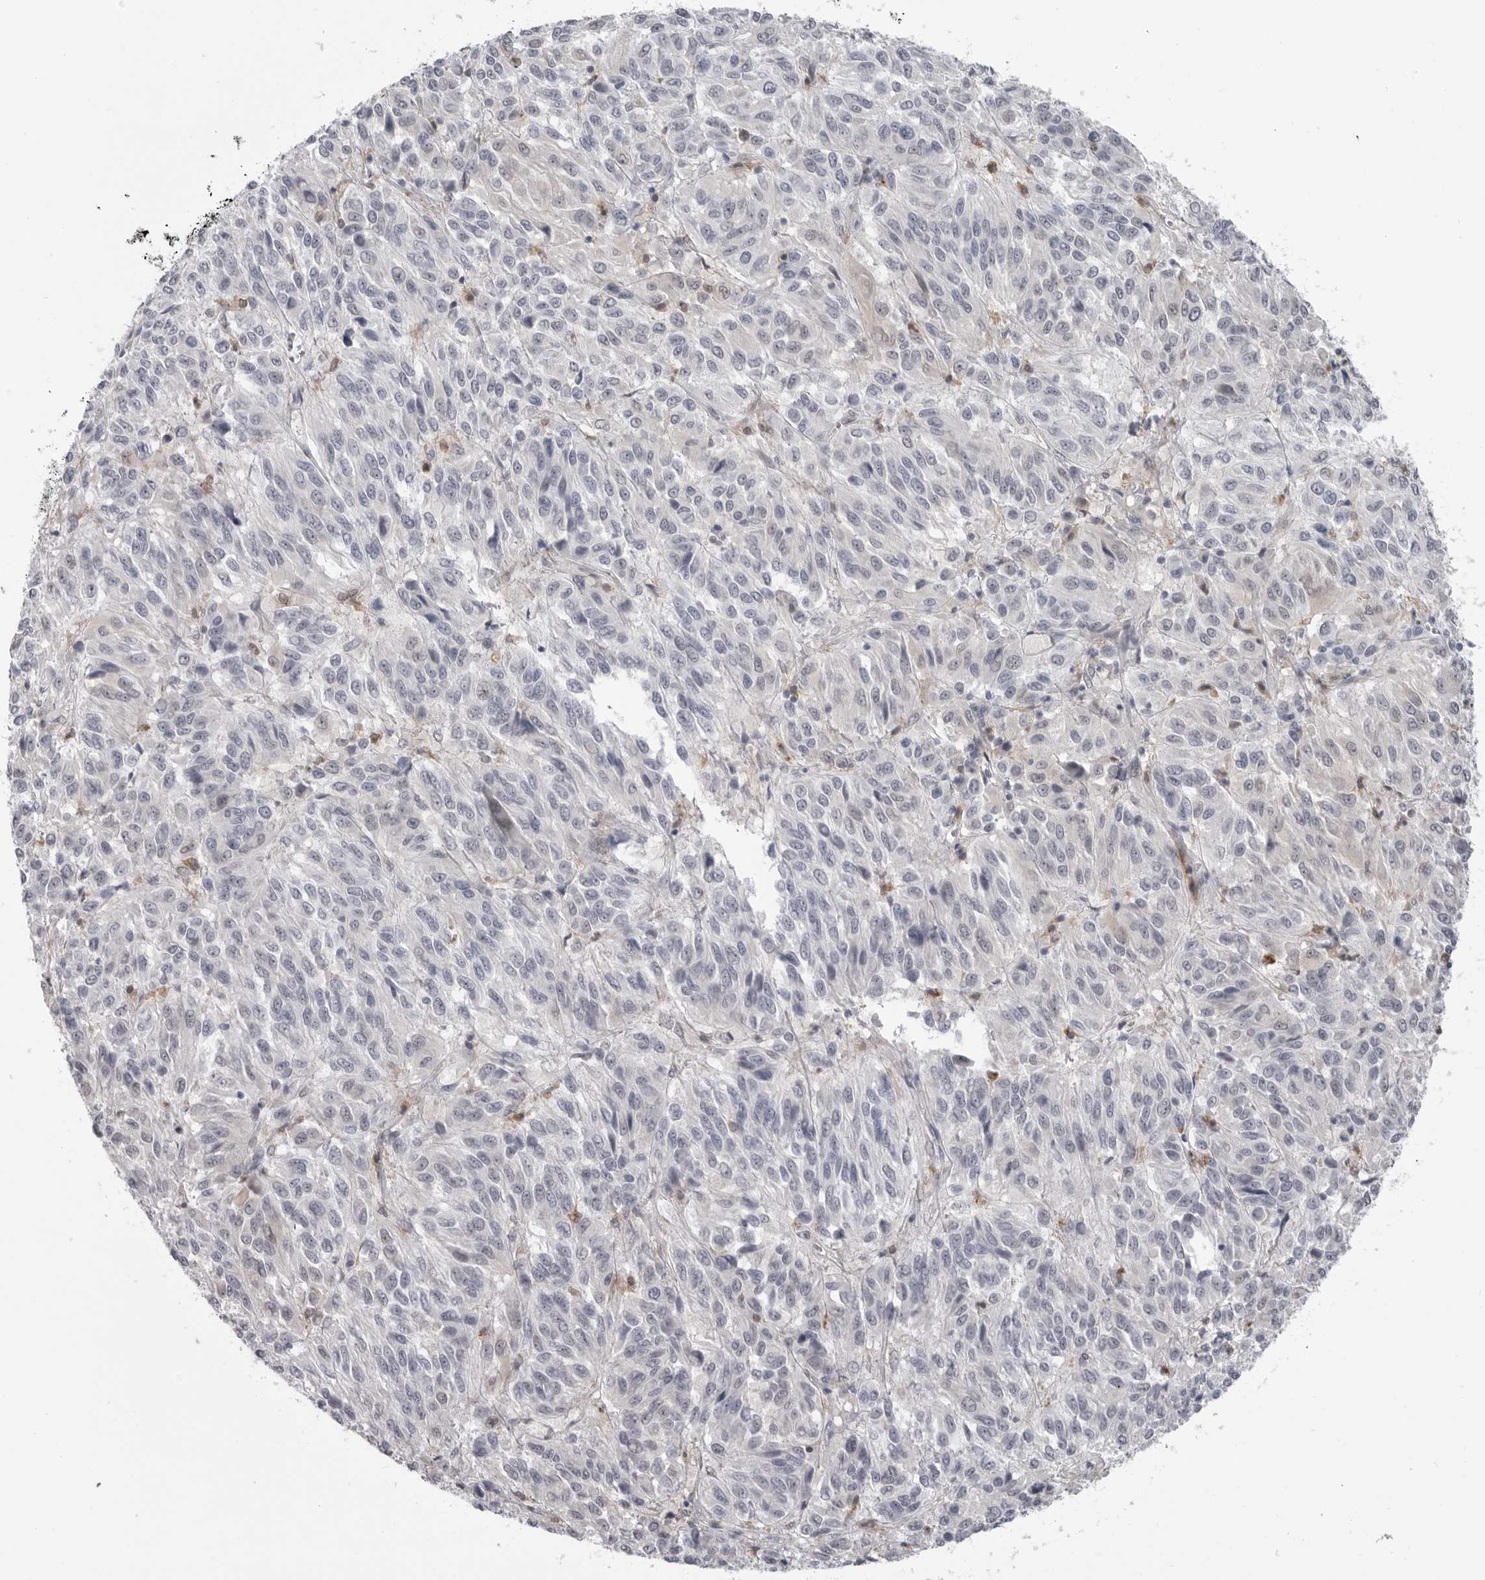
{"staining": {"intensity": "negative", "quantity": "none", "location": "none"}, "tissue": "melanoma", "cell_type": "Tumor cells", "image_type": "cancer", "snomed": [{"axis": "morphology", "description": "Malignant melanoma, Metastatic site"}, {"axis": "topography", "description": "Lung"}], "caption": "IHC image of melanoma stained for a protein (brown), which demonstrates no staining in tumor cells.", "gene": "PNPO", "patient": {"sex": "male", "age": 64}}